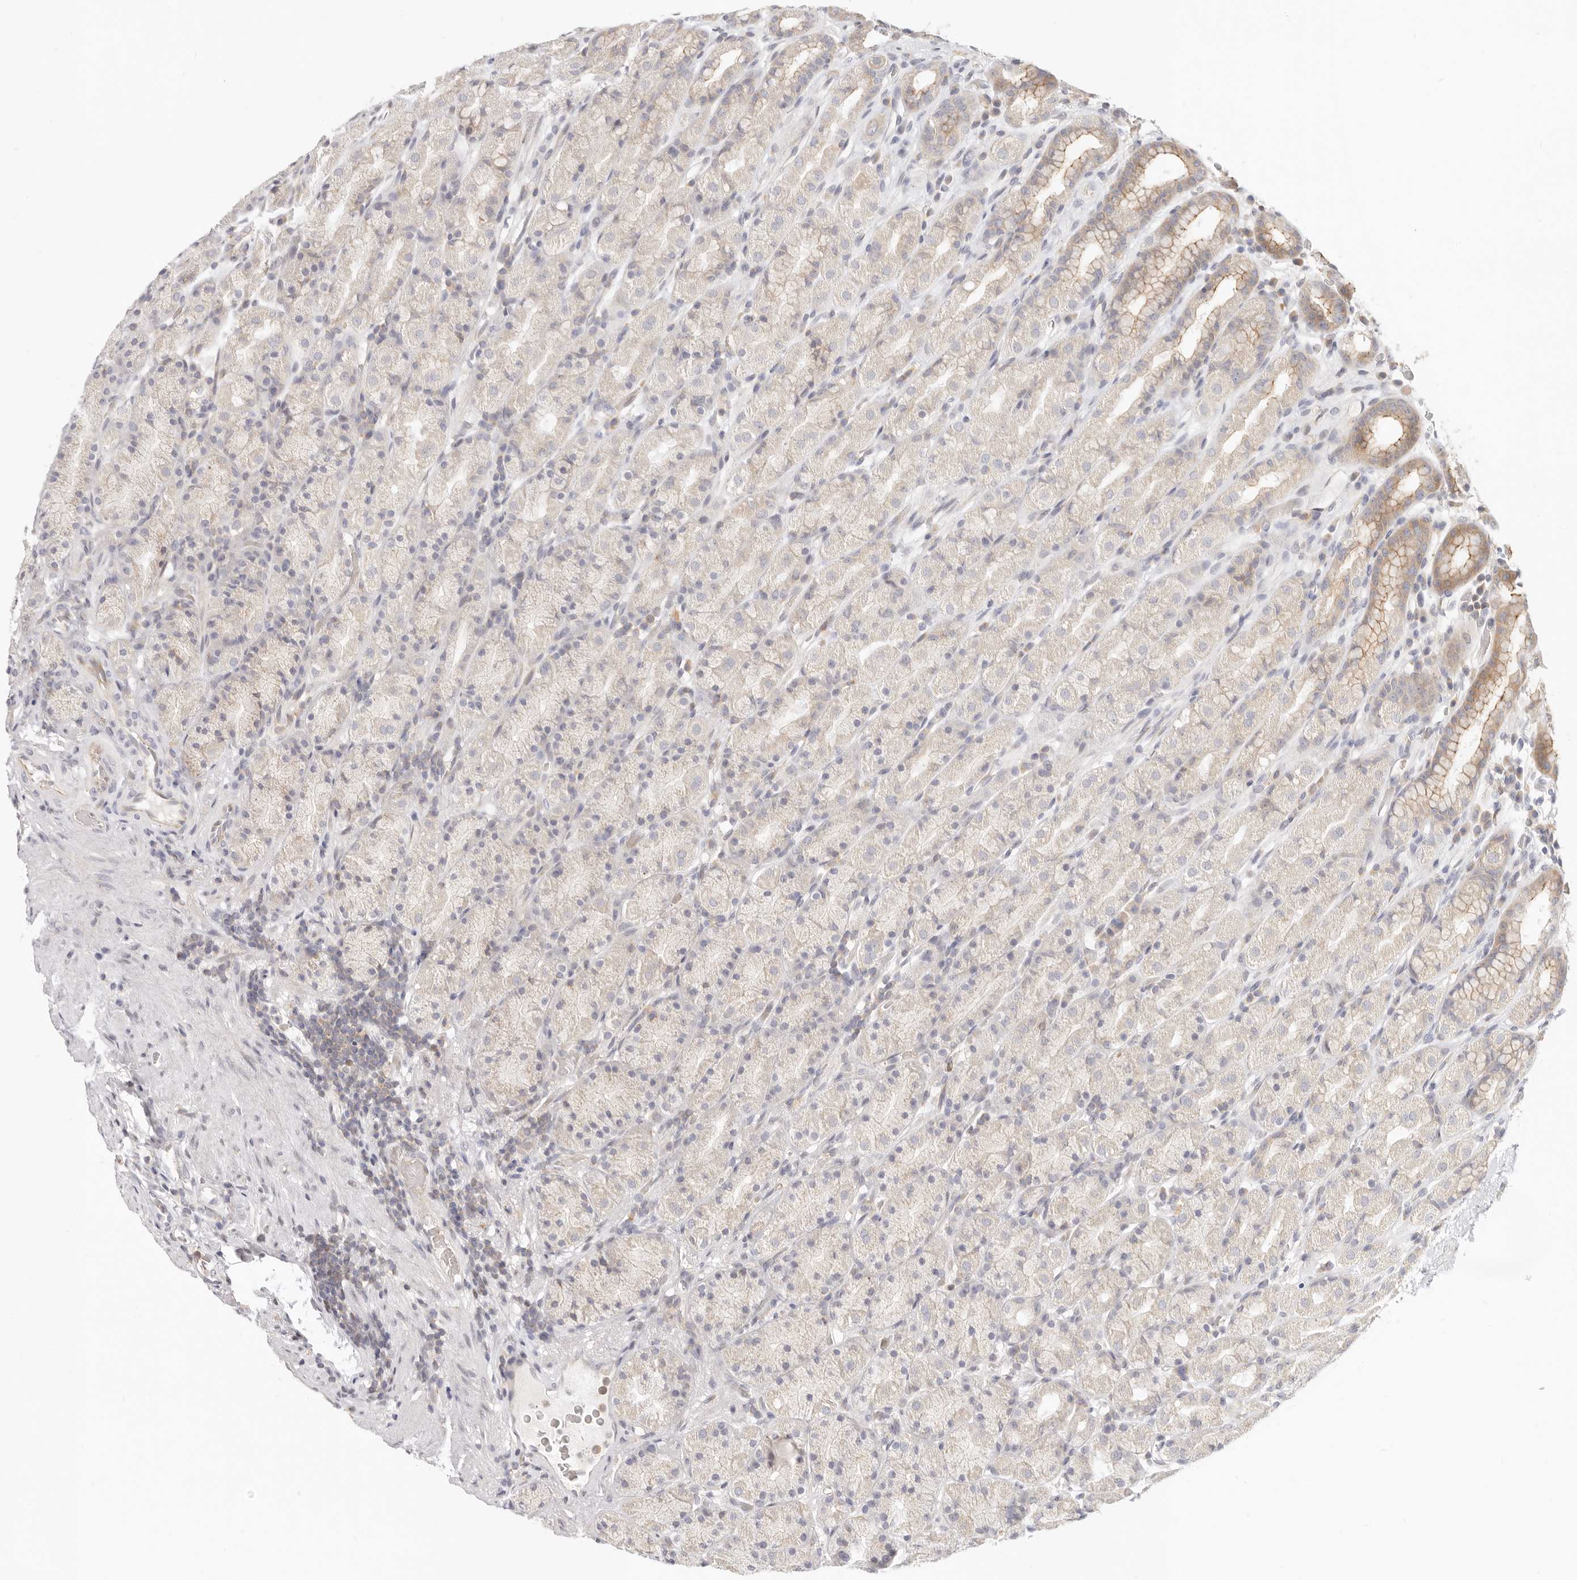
{"staining": {"intensity": "moderate", "quantity": "25%-75%", "location": "cytoplasmic/membranous"}, "tissue": "stomach", "cell_type": "Glandular cells", "image_type": "normal", "snomed": [{"axis": "morphology", "description": "Normal tissue, NOS"}, {"axis": "topography", "description": "Stomach, upper"}], "caption": "This photomicrograph displays IHC staining of unremarkable human stomach, with medium moderate cytoplasmic/membranous positivity in approximately 25%-75% of glandular cells.", "gene": "LTB4R2", "patient": {"sex": "male", "age": 68}}